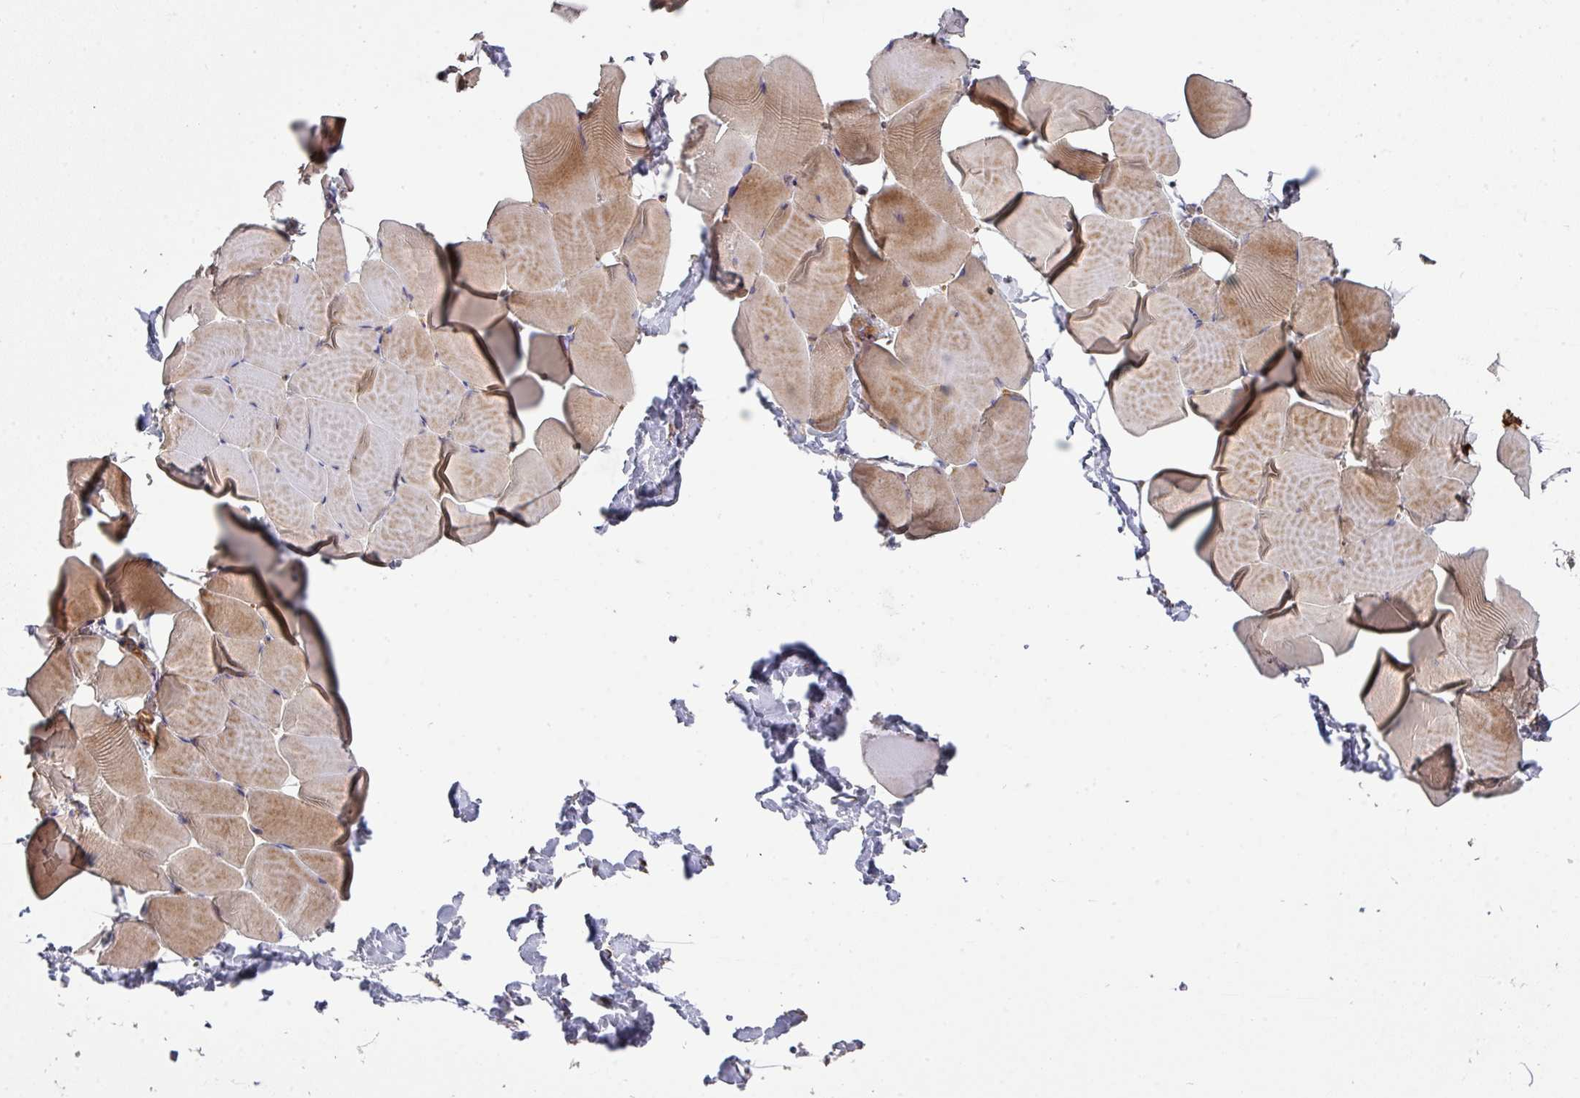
{"staining": {"intensity": "moderate", "quantity": ">75%", "location": "cytoplasmic/membranous"}, "tissue": "skeletal muscle", "cell_type": "Myocytes", "image_type": "normal", "snomed": [{"axis": "morphology", "description": "Normal tissue, NOS"}, {"axis": "topography", "description": "Skeletal muscle"}], "caption": "Immunohistochemical staining of benign human skeletal muscle exhibits medium levels of moderate cytoplasmic/membranous expression in approximately >75% of myocytes. (Brightfield microscopy of DAB IHC at high magnification).", "gene": "DCAF12L1", "patient": {"sex": "male", "age": 25}}